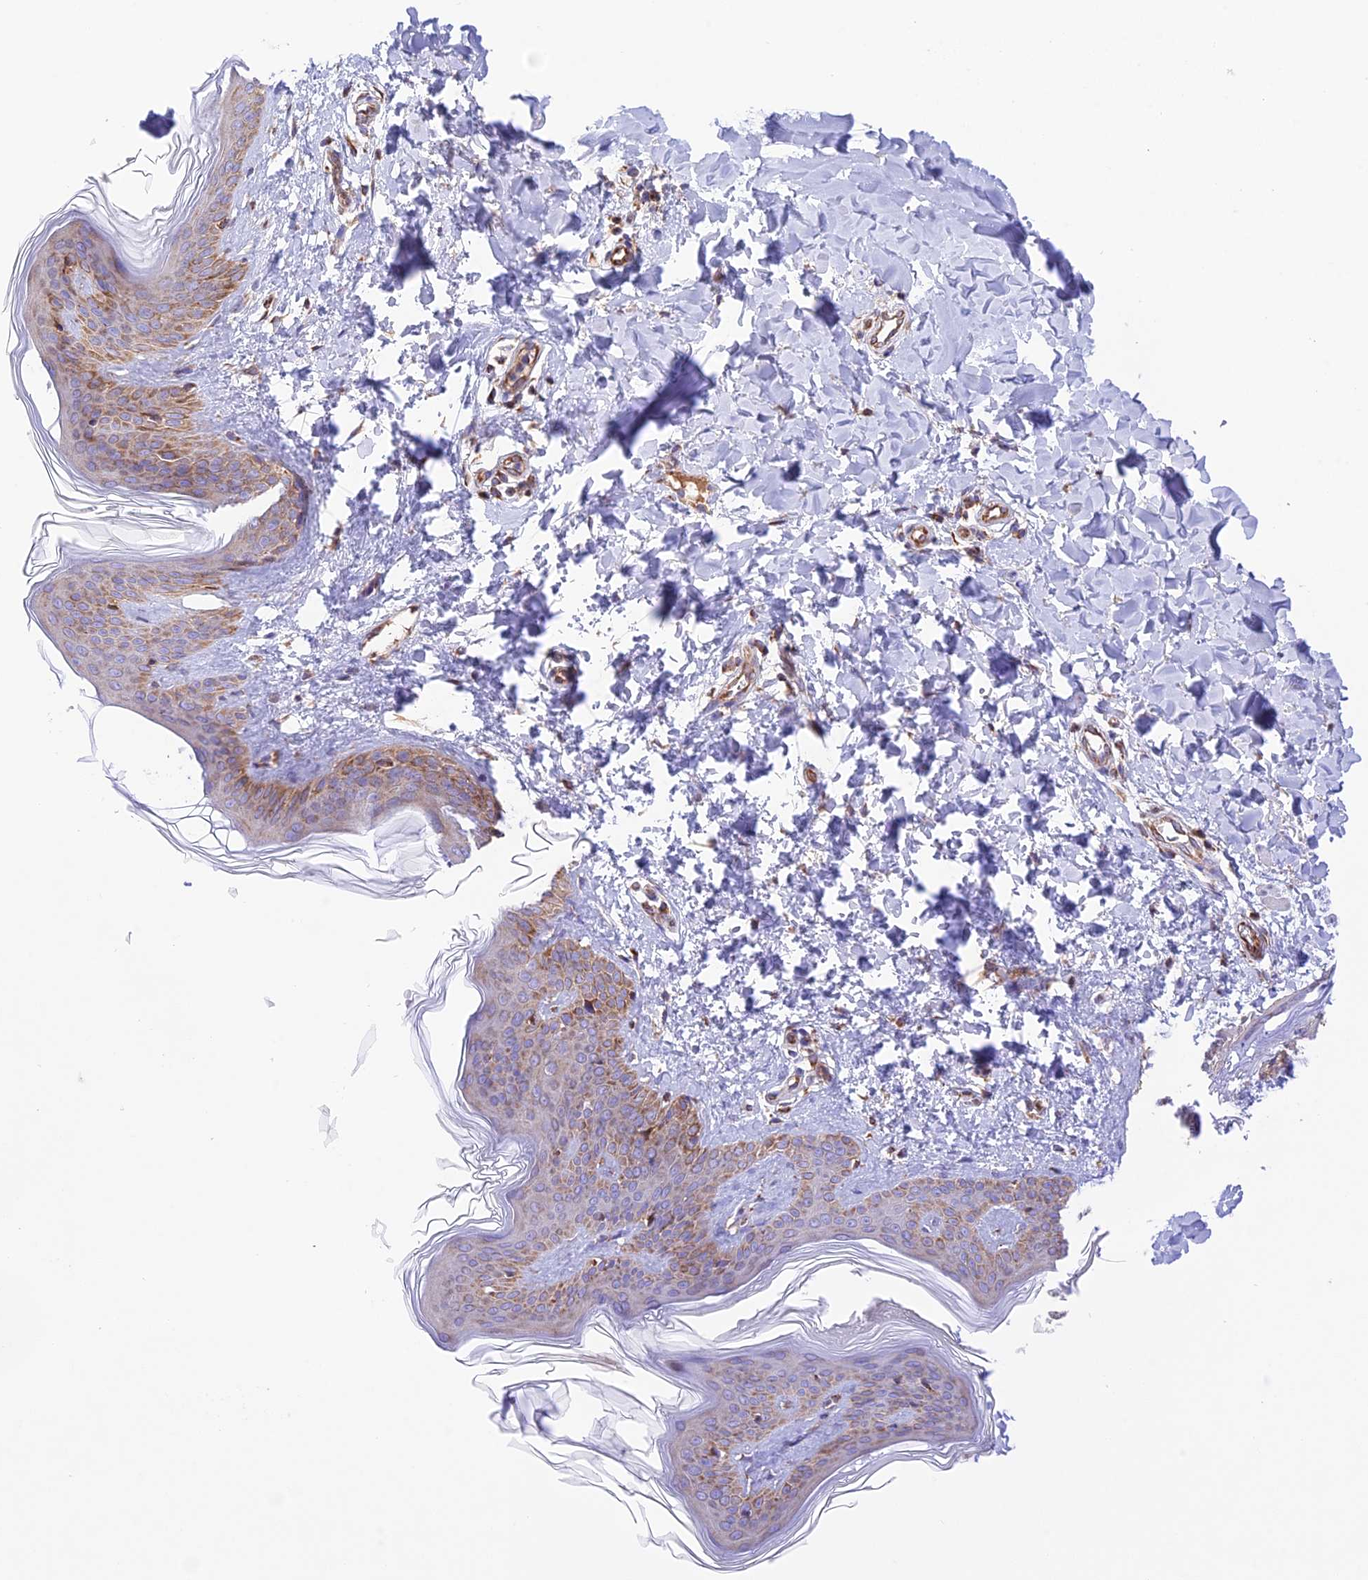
{"staining": {"intensity": "weak", "quantity": ">75%", "location": "cytoplasmic/membranous"}, "tissue": "skin", "cell_type": "Fibroblasts", "image_type": "normal", "snomed": [{"axis": "morphology", "description": "Normal tissue, NOS"}, {"axis": "topography", "description": "Skin"}], "caption": "Immunohistochemistry (DAB) staining of unremarkable skin reveals weak cytoplasmic/membranous protein expression in approximately >75% of fibroblasts.", "gene": "UAP1L1", "patient": {"sex": "female", "age": 17}}